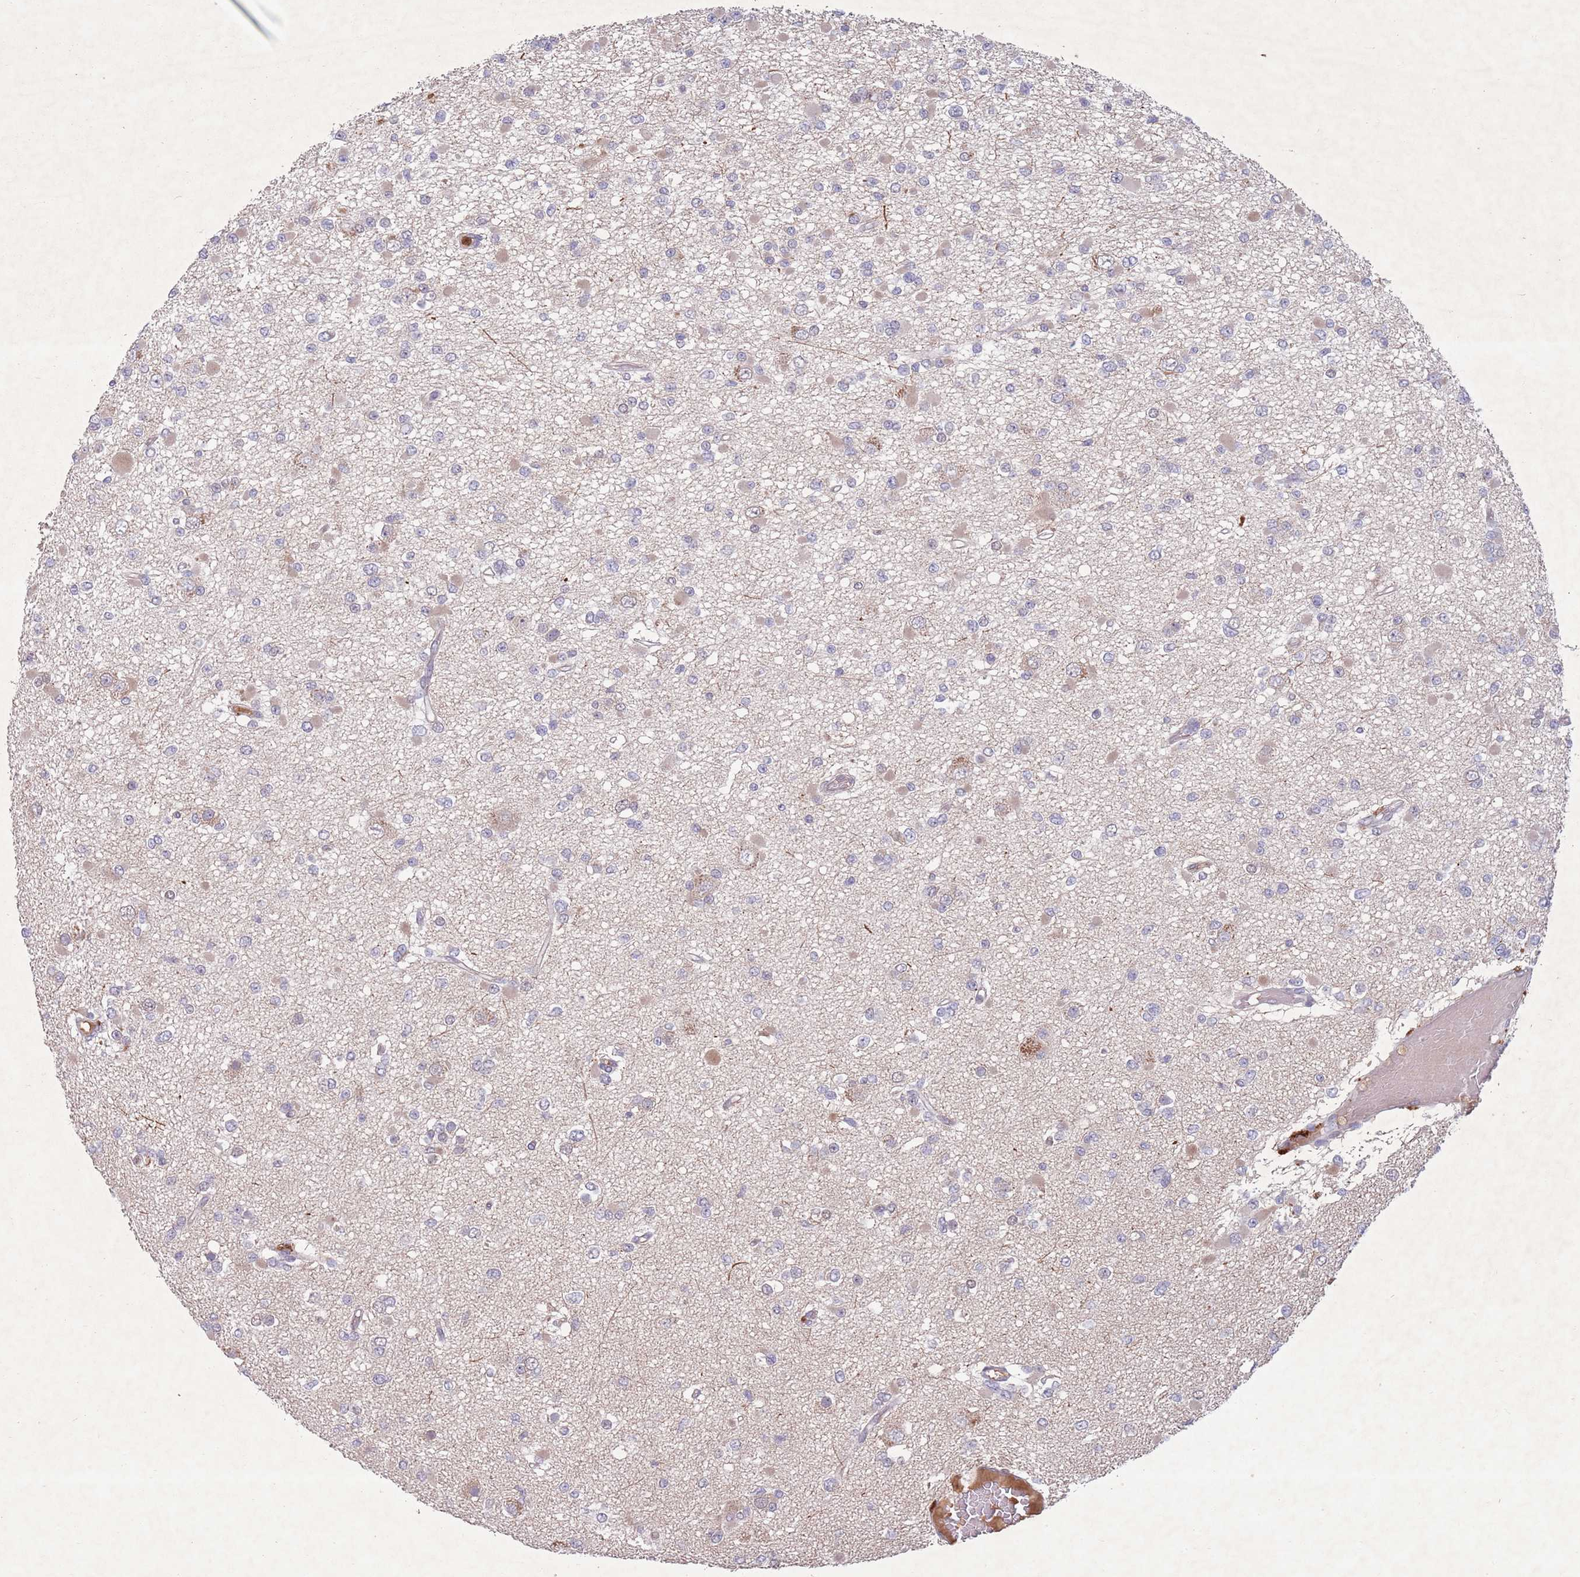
{"staining": {"intensity": "negative", "quantity": "none", "location": "none"}, "tissue": "glioma", "cell_type": "Tumor cells", "image_type": "cancer", "snomed": [{"axis": "morphology", "description": "Glioma, malignant, Low grade"}, {"axis": "topography", "description": "Brain"}], "caption": "This is an immunohistochemistry (IHC) image of glioma. There is no staining in tumor cells.", "gene": "TYW1", "patient": {"sex": "female", "age": 22}}